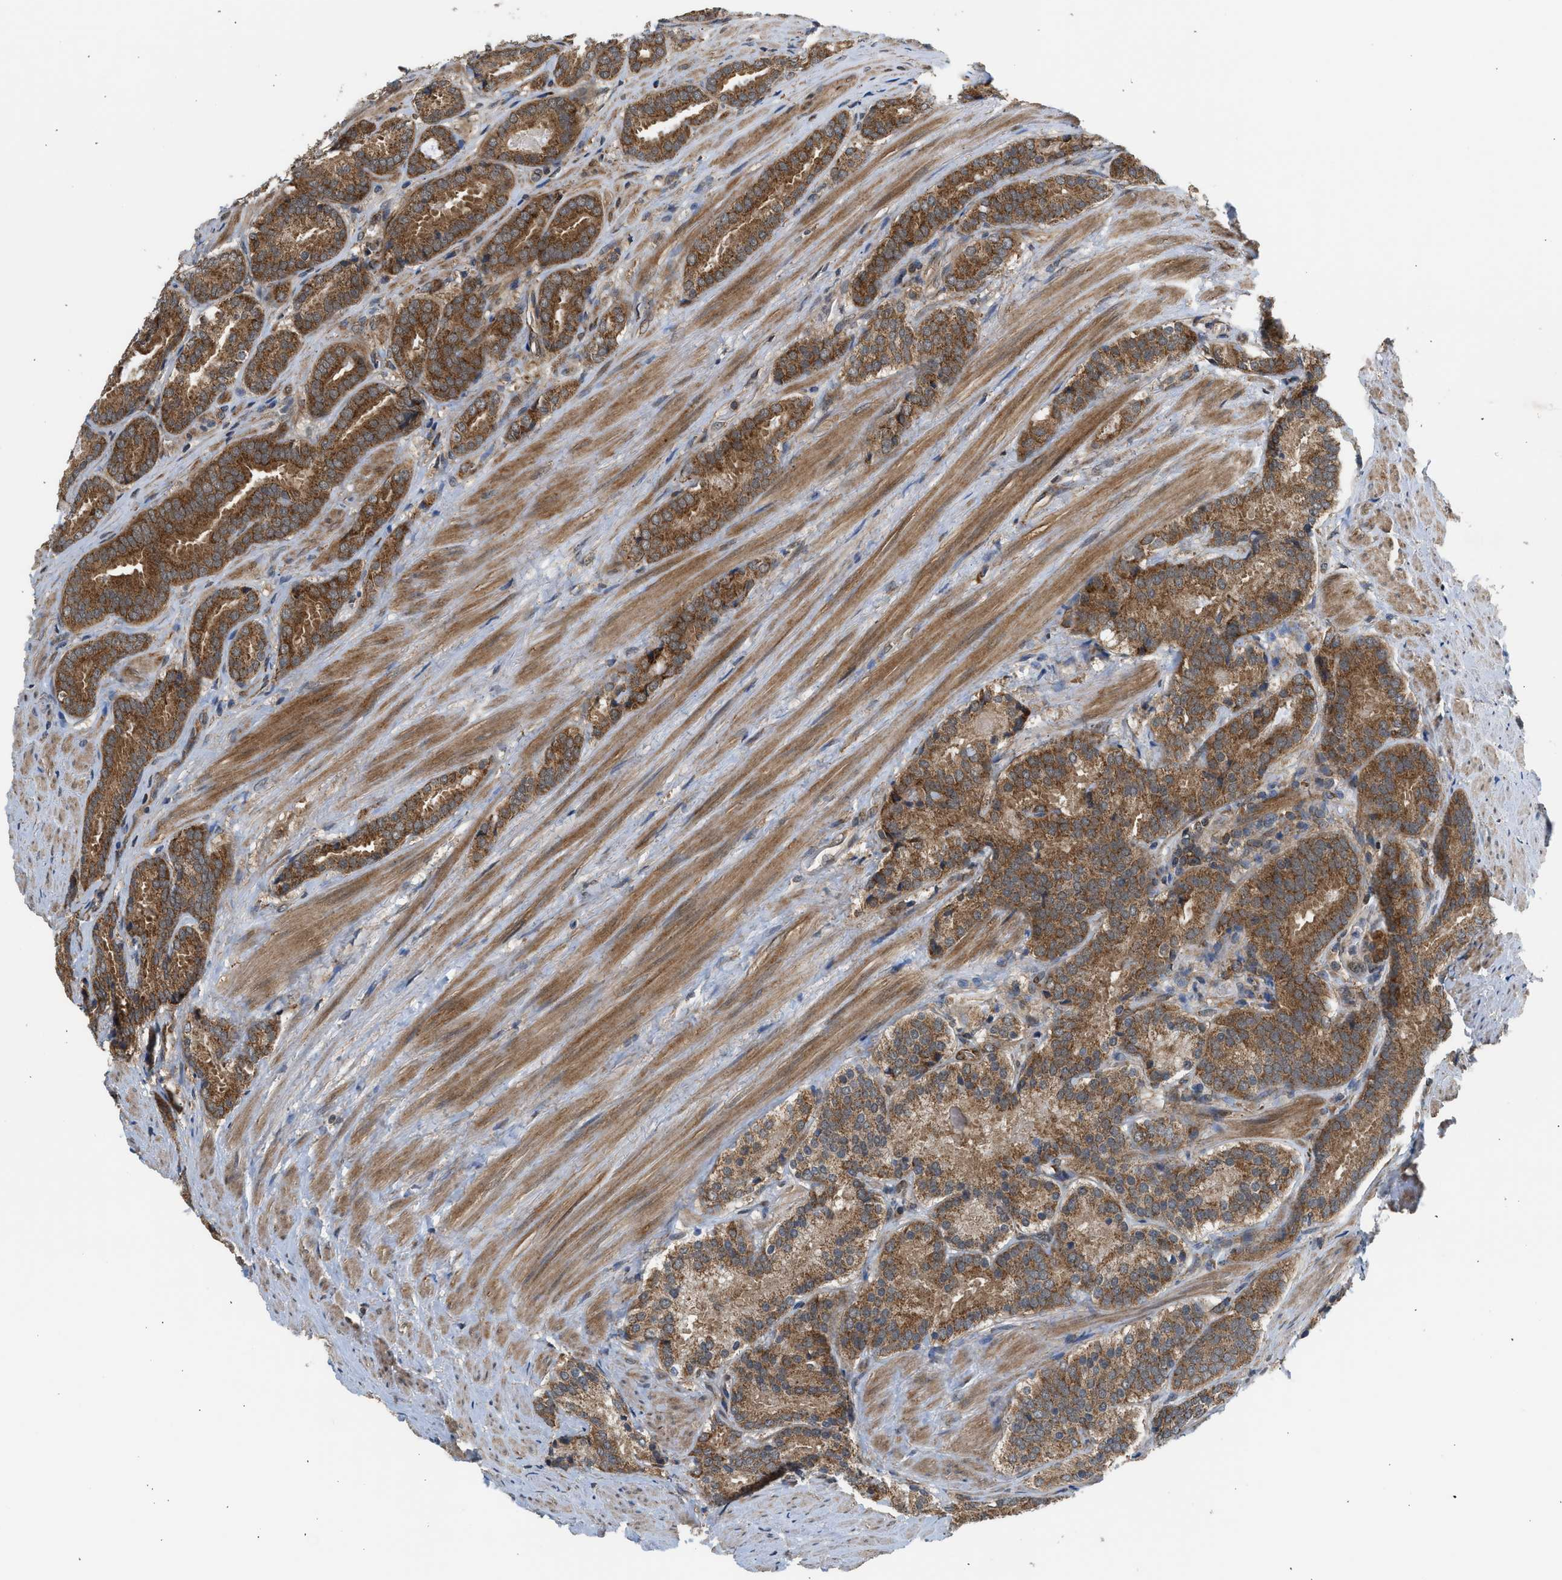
{"staining": {"intensity": "strong", "quantity": ">75%", "location": "cytoplasmic/membranous"}, "tissue": "prostate cancer", "cell_type": "Tumor cells", "image_type": "cancer", "snomed": [{"axis": "morphology", "description": "Adenocarcinoma, Low grade"}, {"axis": "topography", "description": "Prostate"}], "caption": "High-magnification brightfield microscopy of prostate cancer stained with DAB (3,3'-diaminobenzidine) (brown) and counterstained with hematoxylin (blue). tumor cells exhibit strong cytoplasmic/membranous expression is appreciated in approximately>75% of cells.", "gene": "POLG2", "patient": {"sex": "male", "age": 69}}